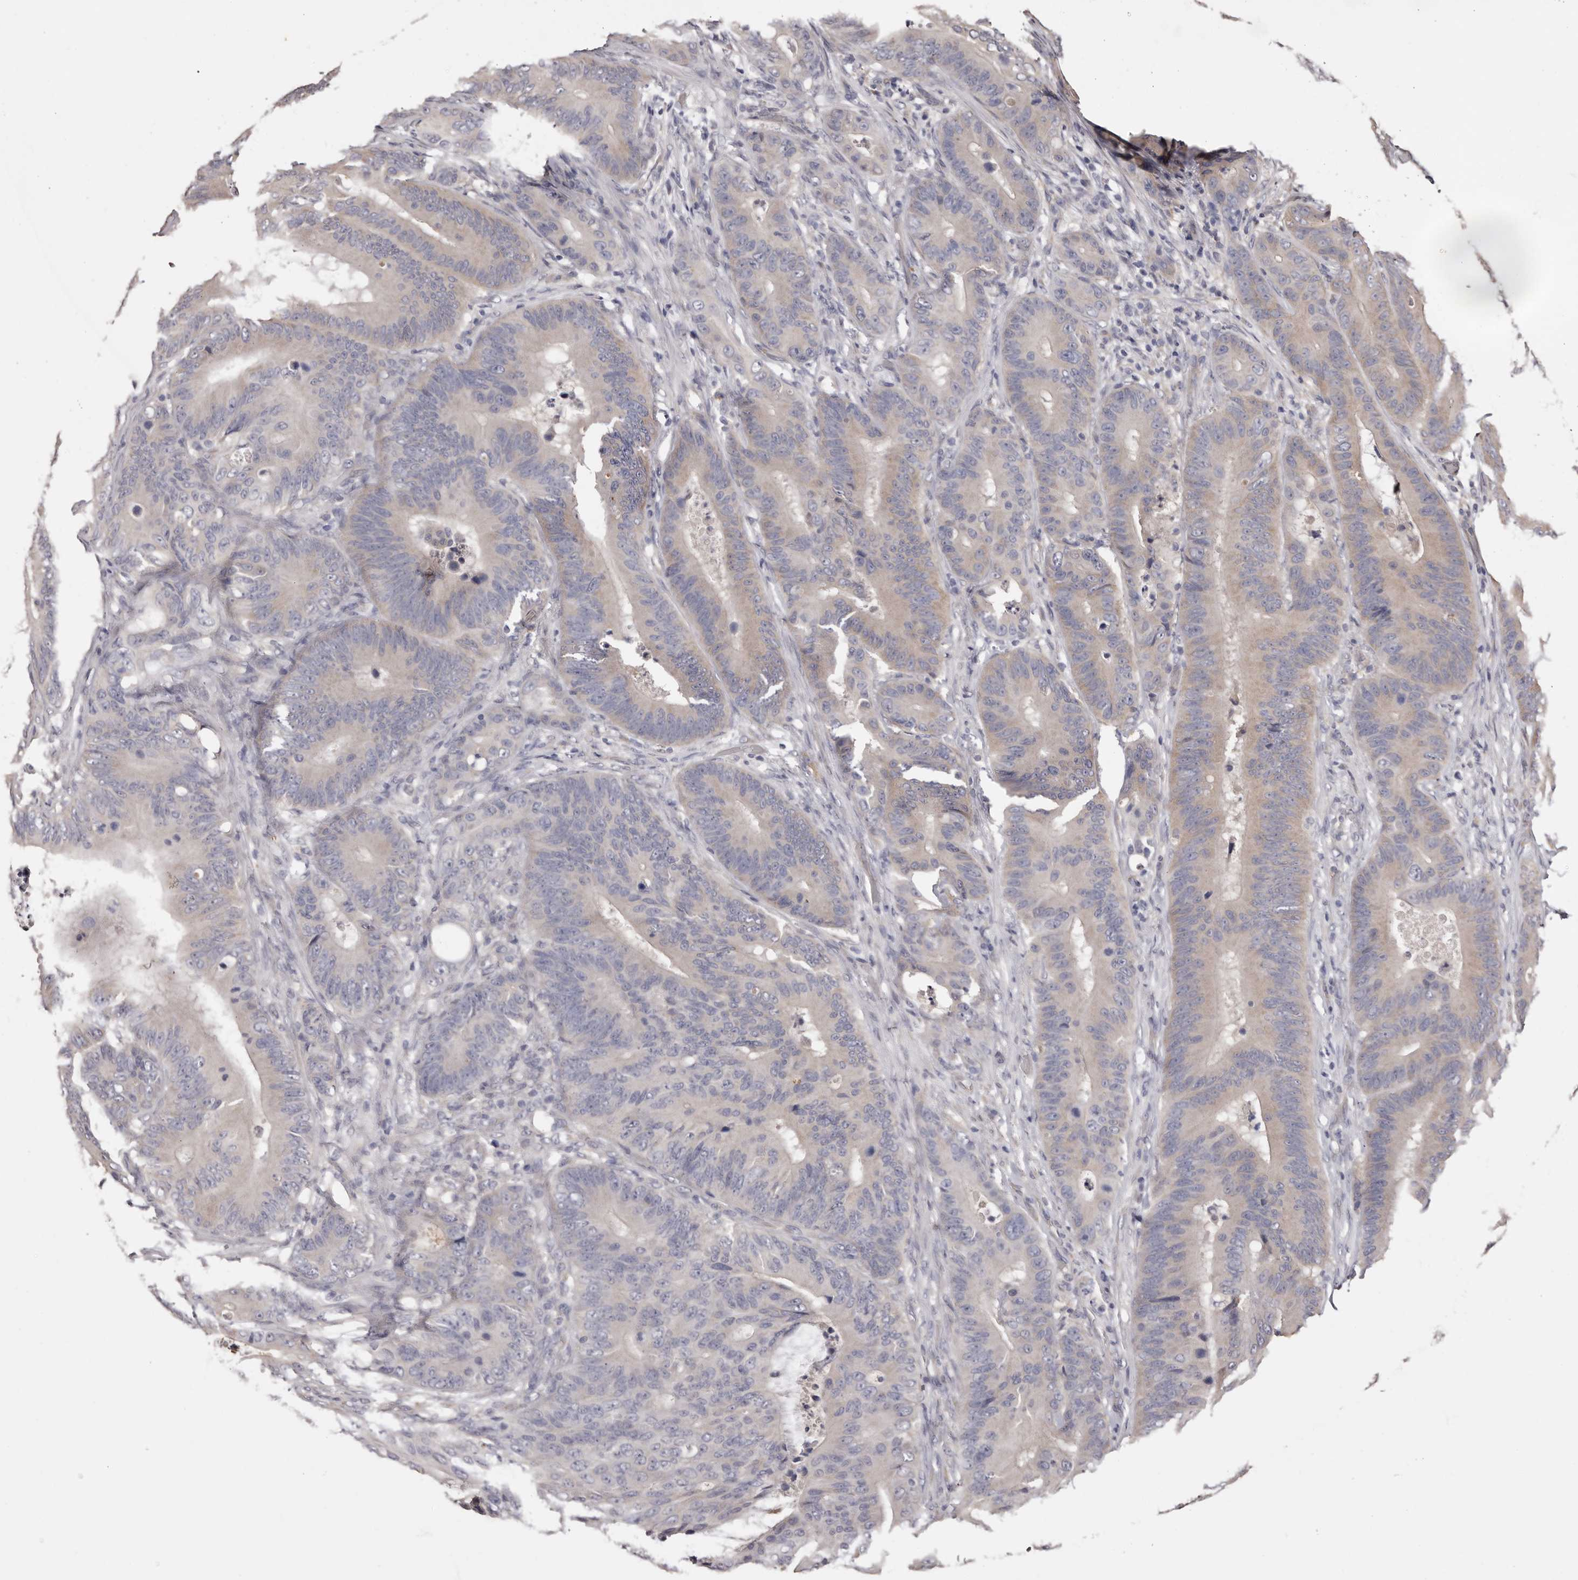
{"staining": {"intensity": "negative", "quantity": "none", "location": "none"}, "tissue": "colorectal cancer", "cell_type": "Tumor cells", "image_type": "cancer", "snomed": [{"axis": "morphology", "description": "Adenocarcinoma, NOS"}, {"axis": "topography", "description": "Colon"}], "caption": "High power microscopy micrograph of an IHC histopathology image of colorectal cancer (adenocarcinoma), revealing no significant positivity in tumor cells.", "gene": "ETNK1", "patient": {"sex": "male", "age": 83}}